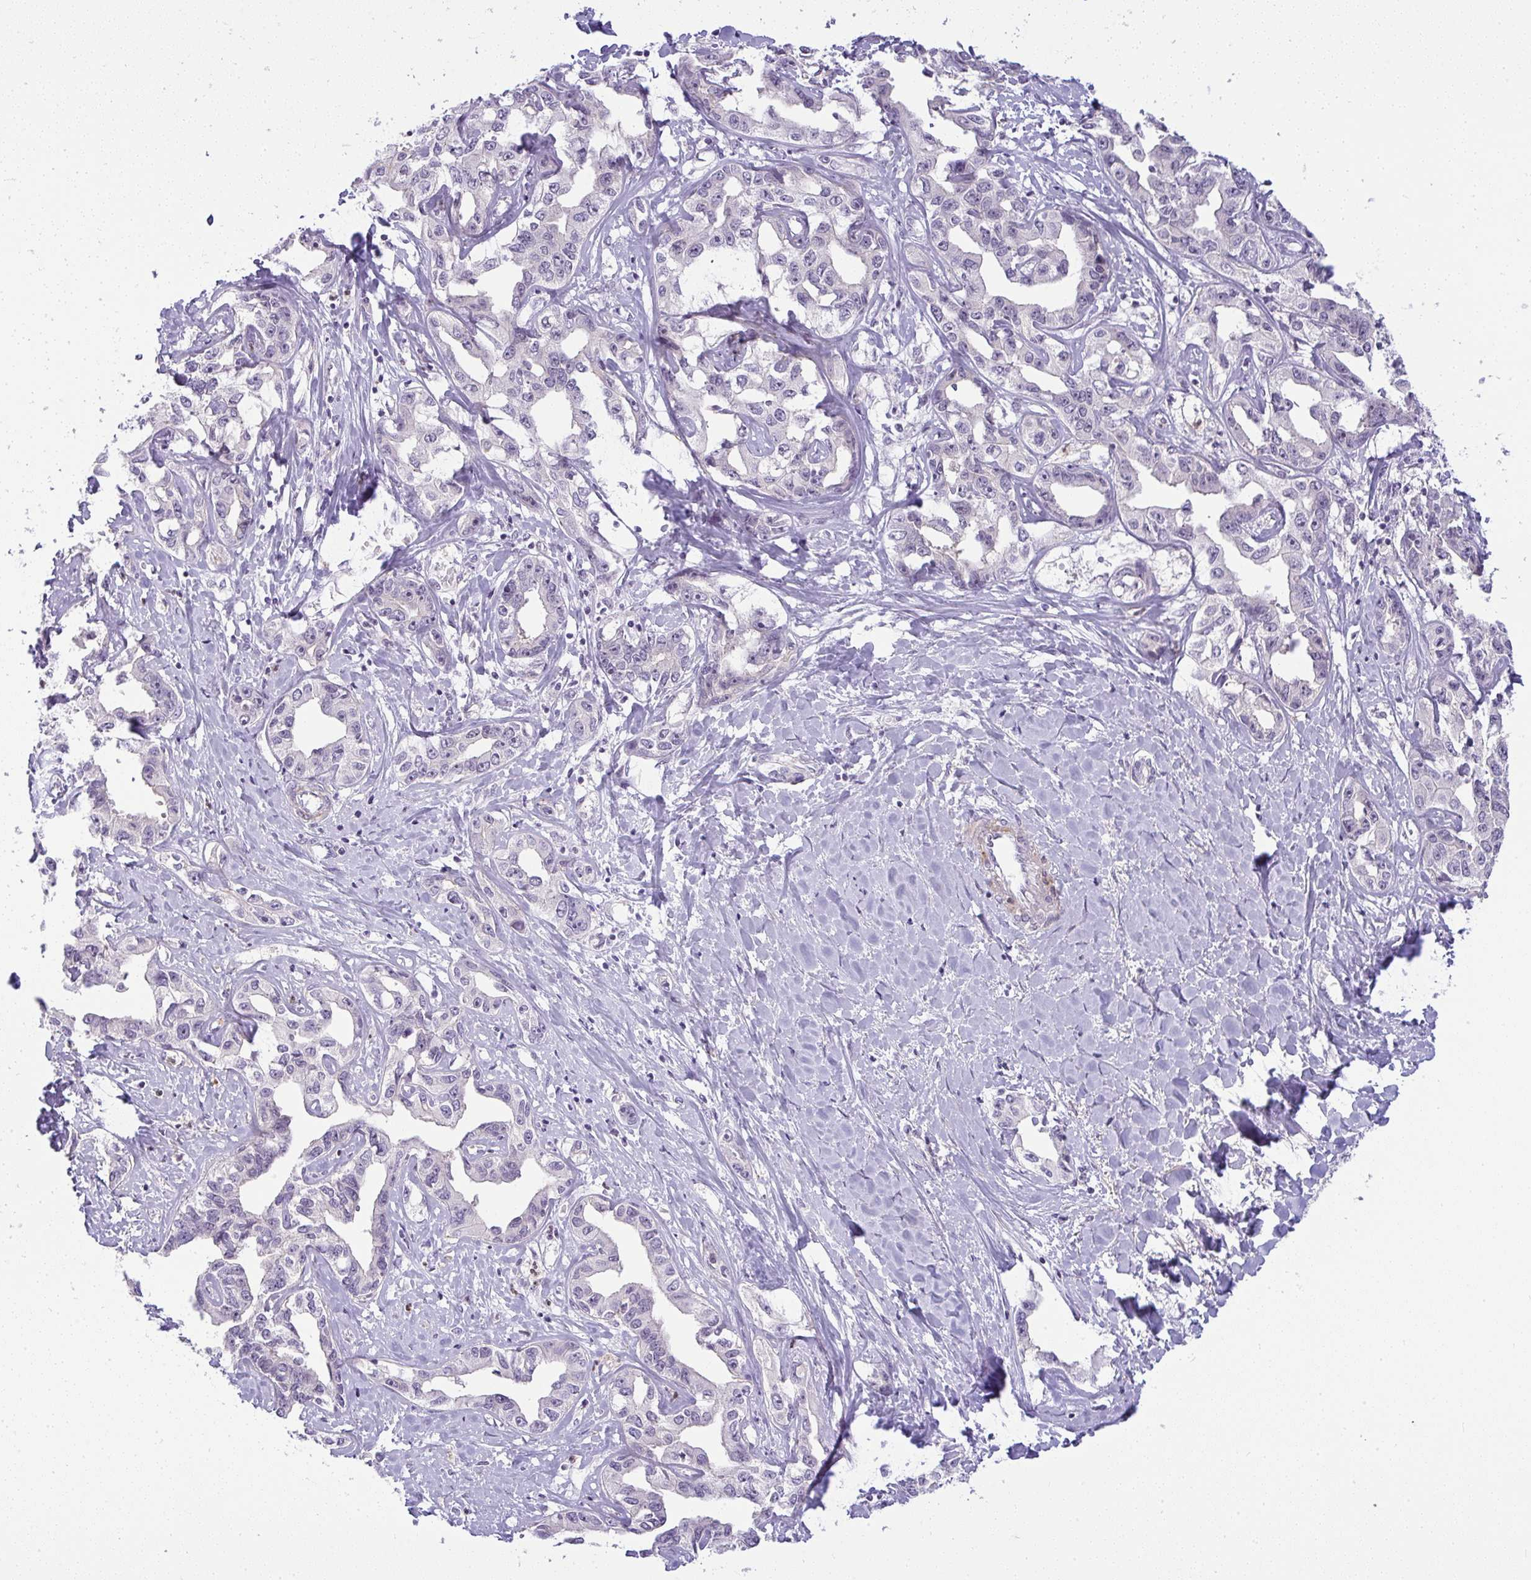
{"staining": {"intensity": "negative", "quantity": "none", "location": "none"}, "tissue": "liver cancer", "cell_type": "Tumor cells", "image_type": "cancer", "snomed": [{"axis": "morphology", "description": "Cholangiocarcinoma"}, {"axis": "topography", "description": "Liver"}], "caption": "This is a micrograph of immunohistochemistry staining of liver cancer, which shows no staining in tumor cells.", "gene": "DZIP1", "patient": {"sex": "male", "age": 59}}